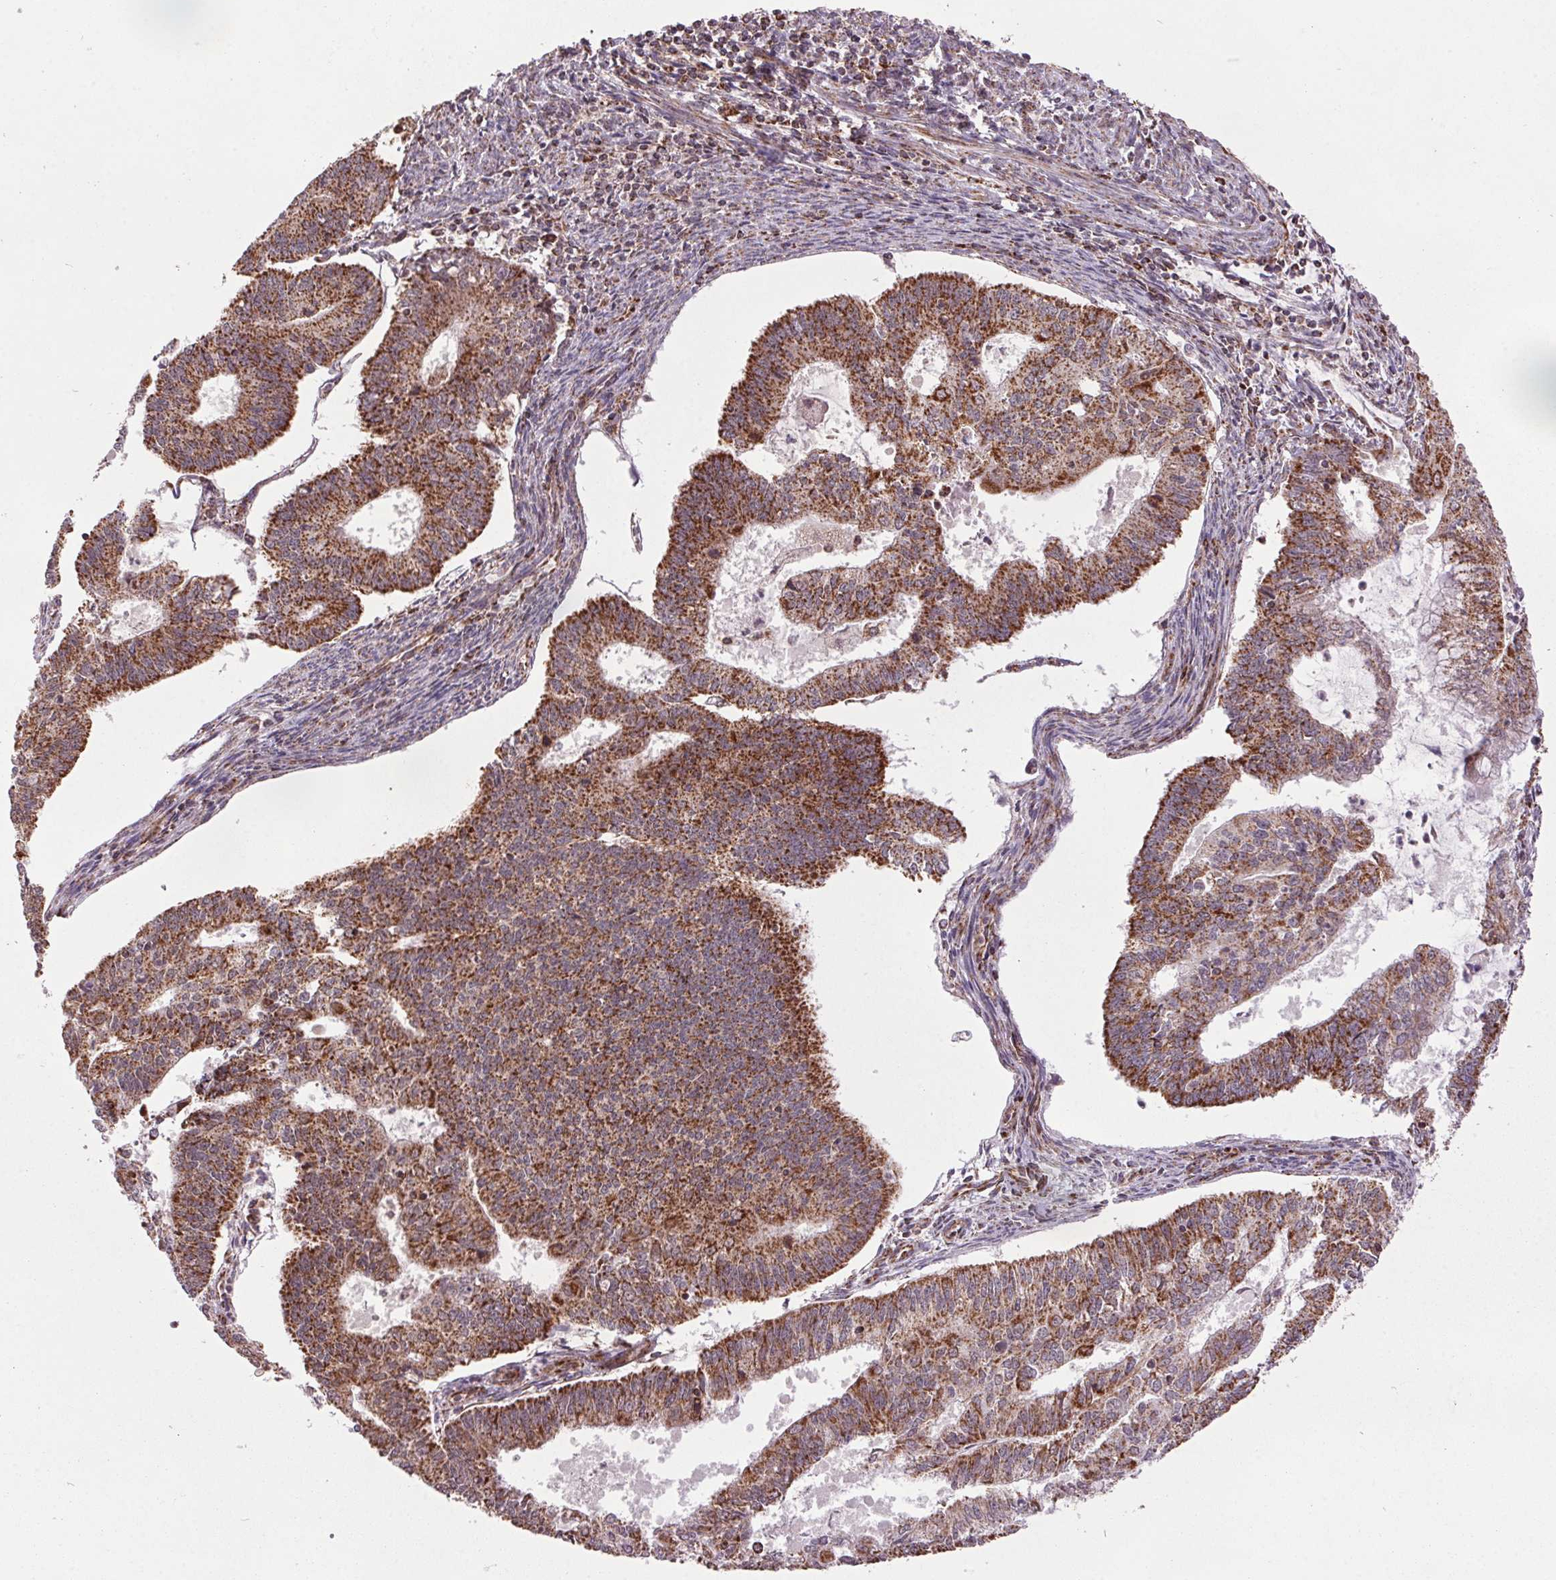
{"staining": {"intensity": "strong", "quantity": ">75%", "location": "cytoplasmic/membranous"}, "tissue": "endometrial cancer", "cell_type": "Tumor cells", "image_type": "cancer", "snomed": [{"axis": "morphology", "description": "Adenocarcinoma, NOS"}, {"axis": "topography", "description": "Endometrium"}], "caption": "Immunohistochemical staining of human endometrial cancer (adenocarcinoma) shows strong cytoplasmic/membranous protein positivity in approximately >75% of tumor cells.", "gene": "NDUFS6", "patient": {"sex": "female", "age": 61}}